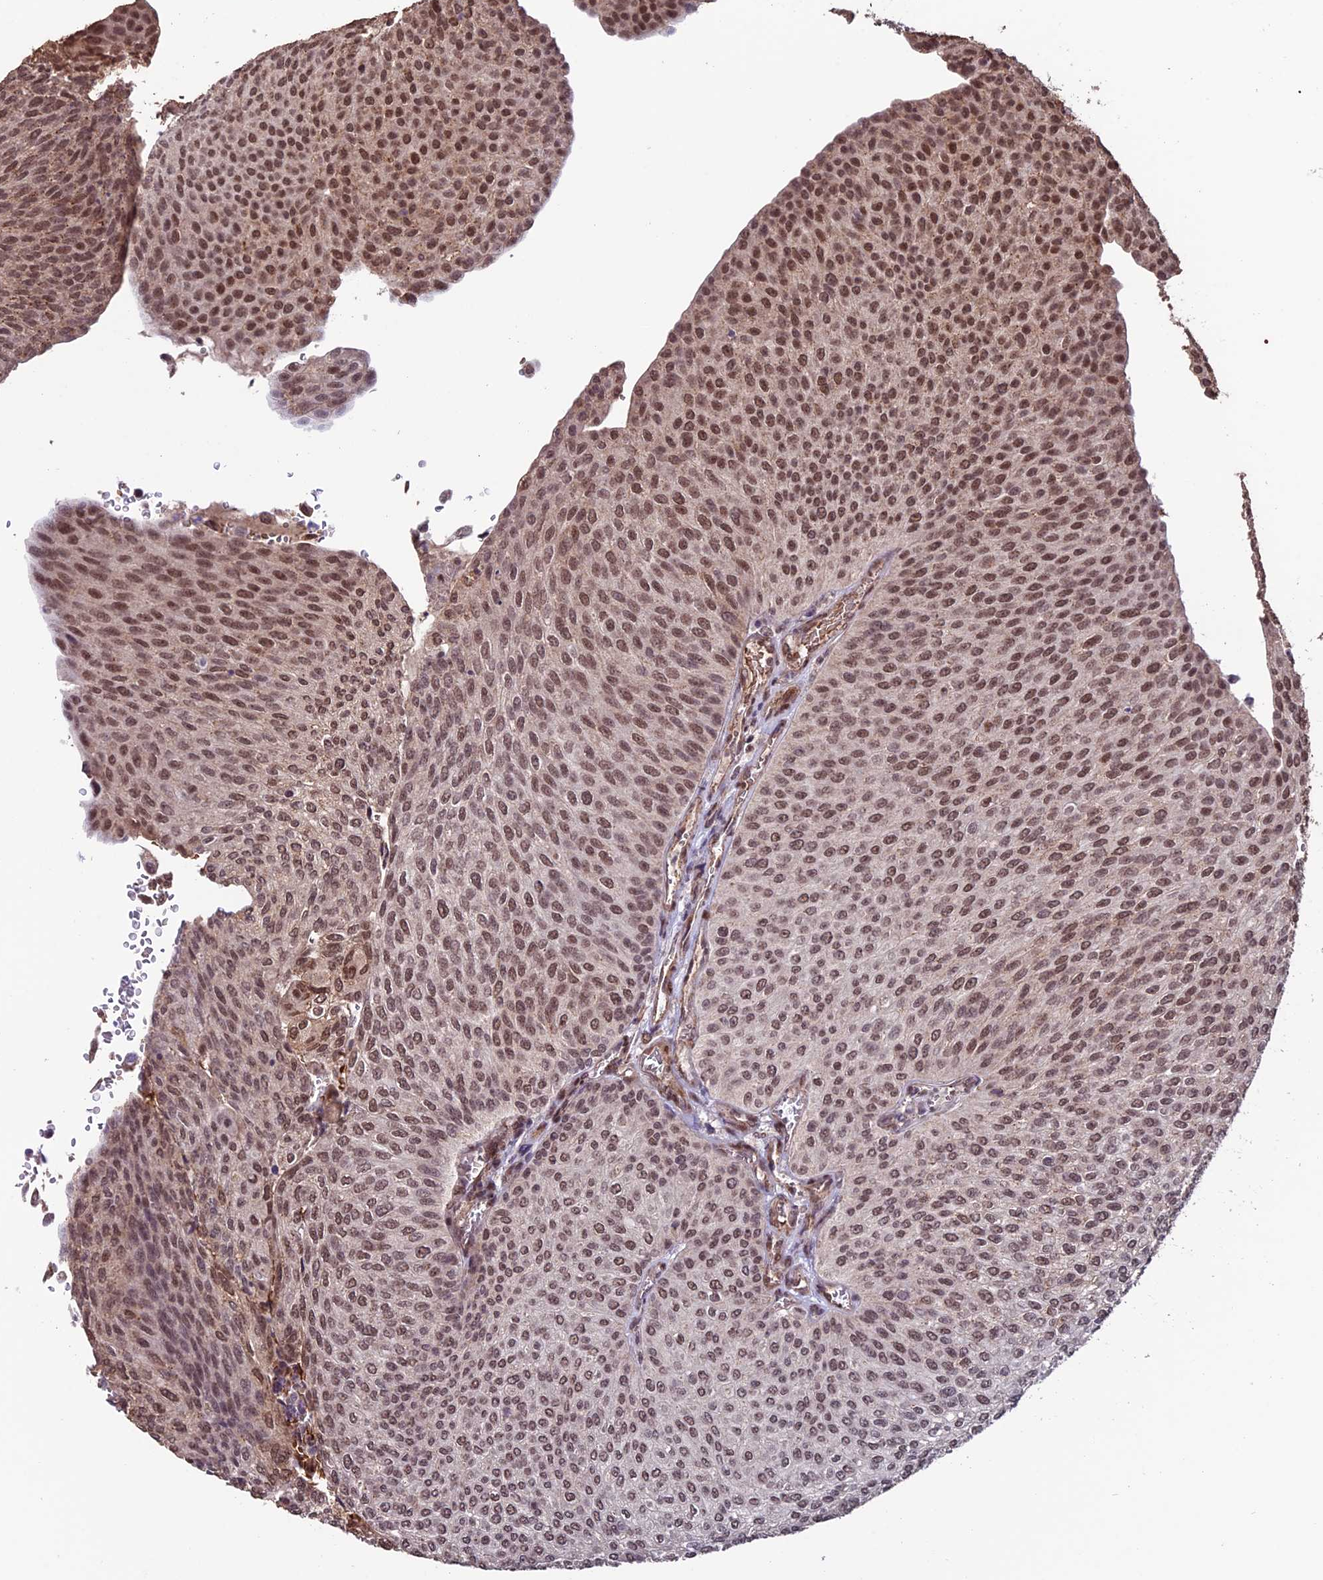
{"staining": {"intensity": "moderate", "quantity": ">75%", "location": "nuclear"}, "tissue": "urothelial cancer", "cell_type": "Tumor cells", "image_type": "cancer", "snomed": [{"axis": "morphology", "description": "Urothelial carcinoma, High grade"}, {"axis": "topography", "description": "Urinary bladder"}], "caption": "Moderate nuclear positivity for a protein is seen in about >75% of tumor cells of high-grade urothelial carcinoma using IHC.", "gene": "CABIN1", "patient": {"sex": "female", "age": 79}}